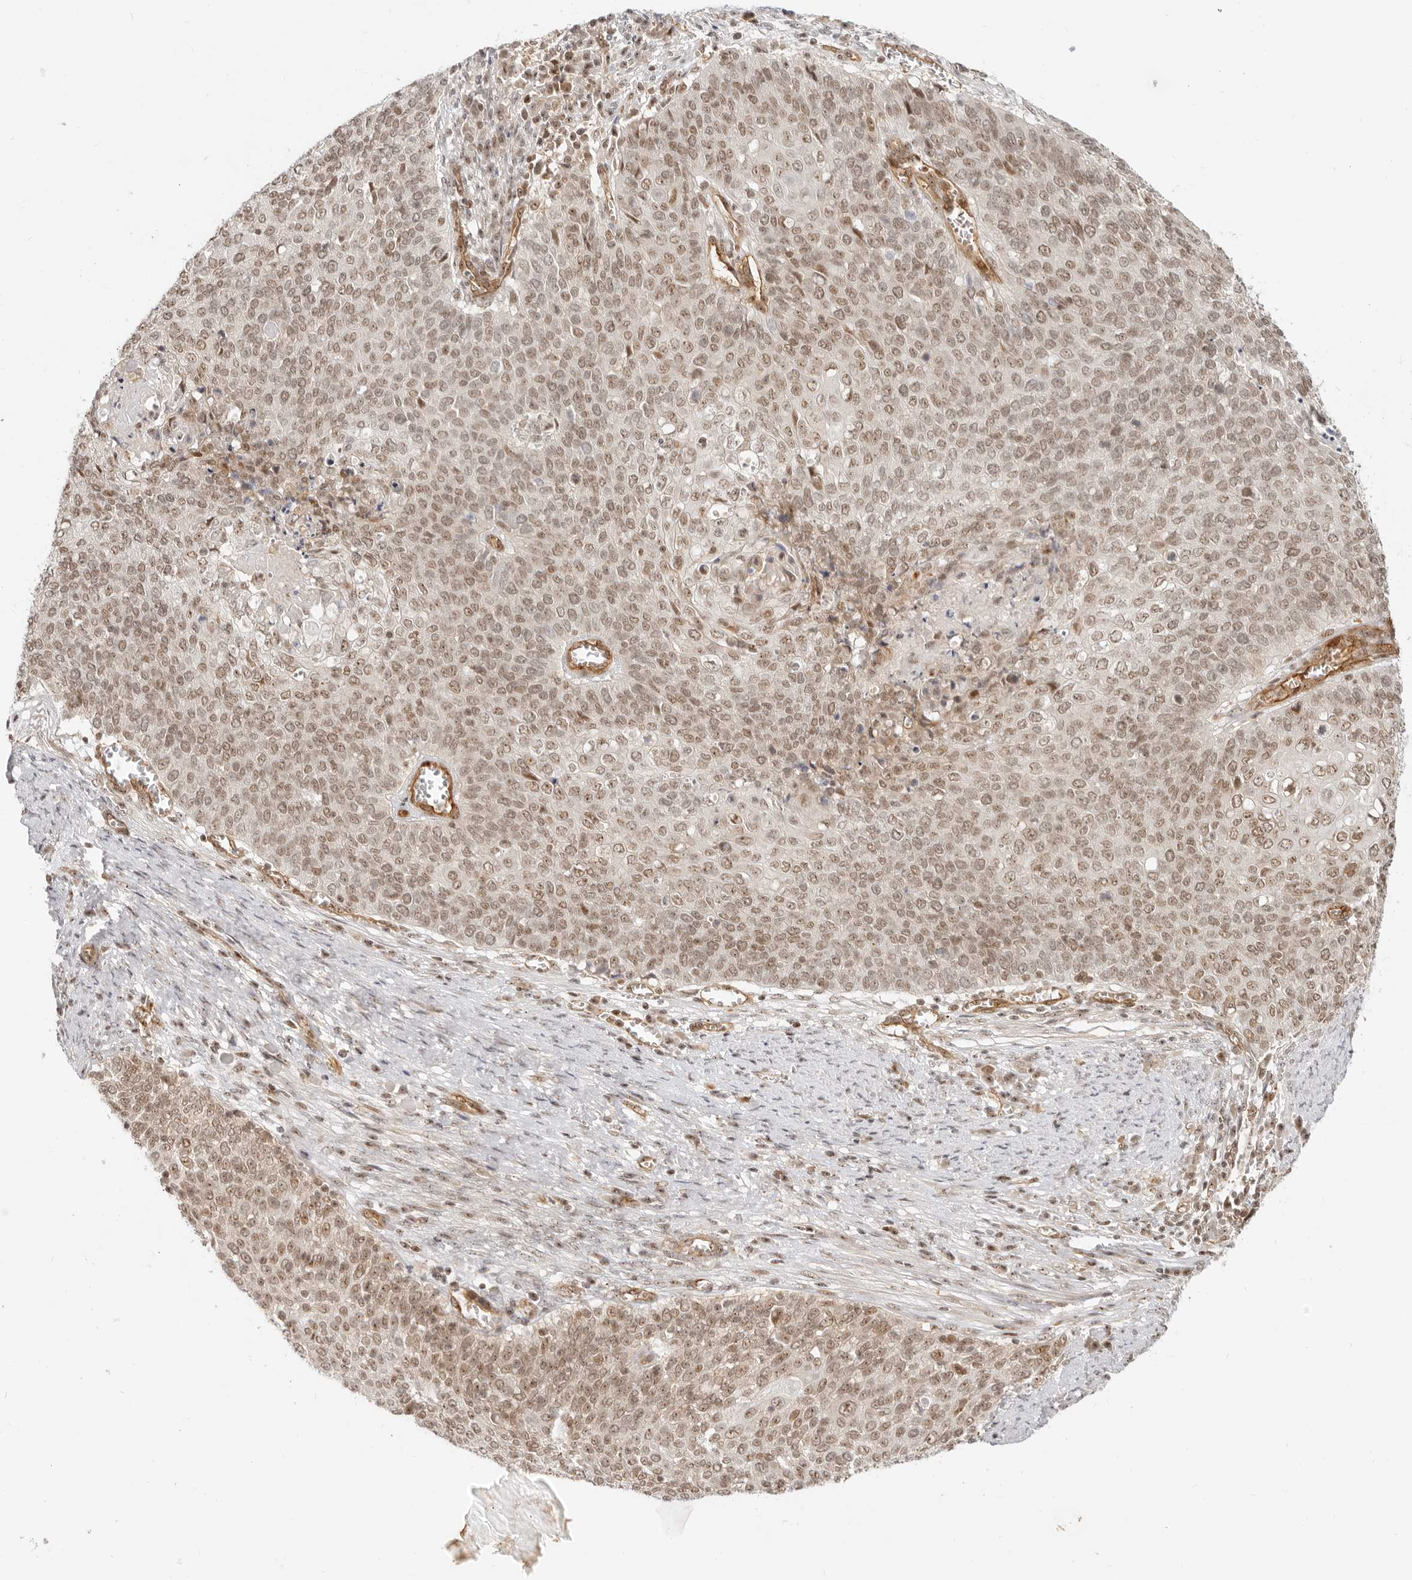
{"staining": {"intensity": "moderate", "quantity": ">75%", "location": "nuclear"}, "tissue": "cervical cancer", "cell_type": "Tumor cells", "image_type": "cancer", "snomed": [{"axis": "morphology", "description": "Squamous cell carcinoma, NOS"}, {"axis": "topography", "description": "Cervix"}], "caption": "Cervical cancer tissue exhibits moderate nuclear expression in about >75% of tumor cells, visualized by immunohistochemistry. (DAB IHC with brightfield microscopy, high magnification).", "gene": "BAP1", "patient": {"sex": "female", "age": 39}}